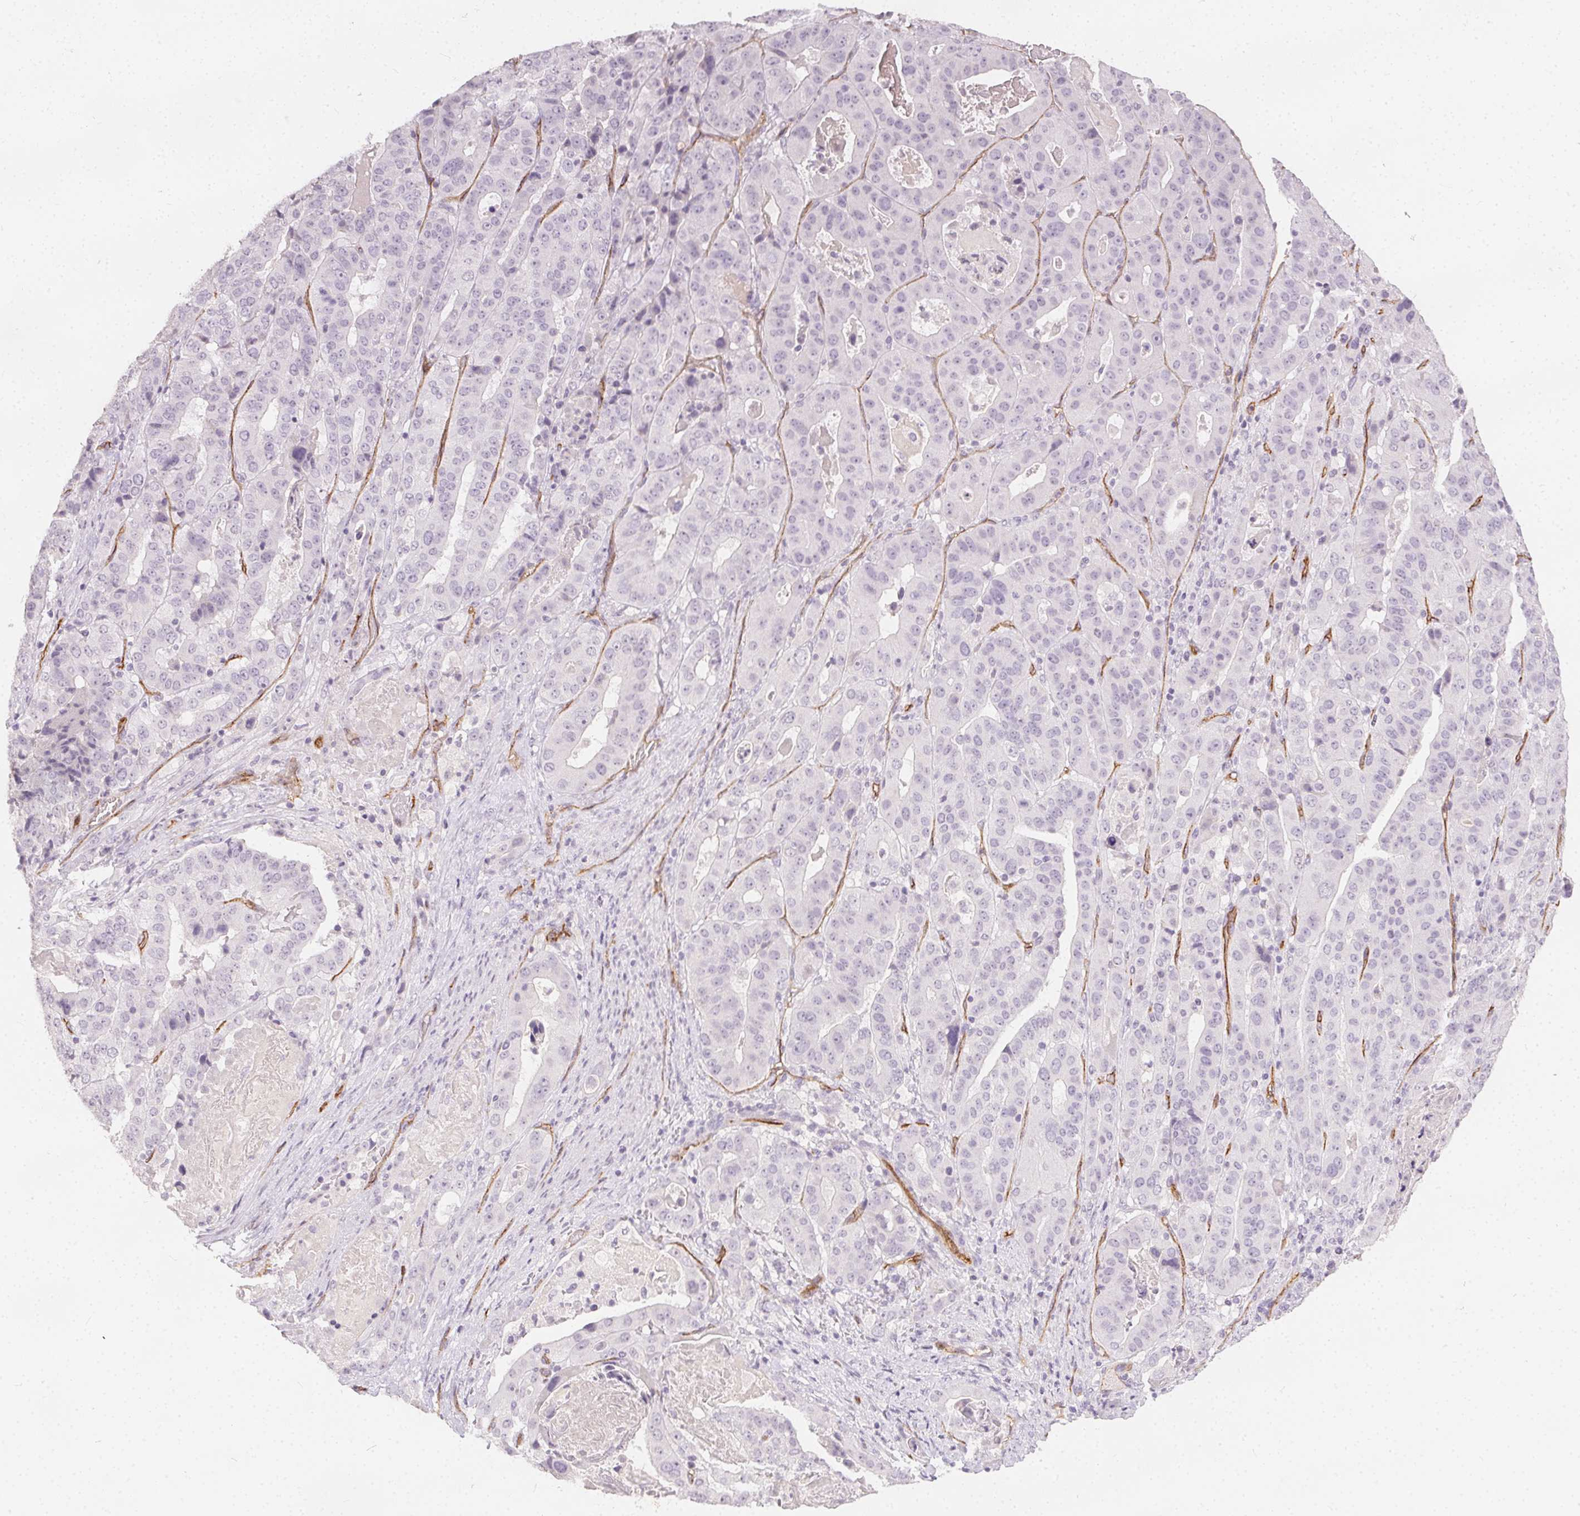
{"staining": {"intensity": "negative", "quantity": "none", "location": "none"}, "tissue": "stomach cancer", "cell_type": "Tumor cells", "image_type": "cancer", "snomed": [{"axis": "morphology", "description": "Adenocarcinoma, NOS"}, {"axis": "topography", "description": "Stomach"}], "caption": "Immunohistochemistry of human adenocarcinoma (stomach) shows no expression in tumor cells.", "gene": "PODXL", "patient": {"sex": "male", "age": 48}}